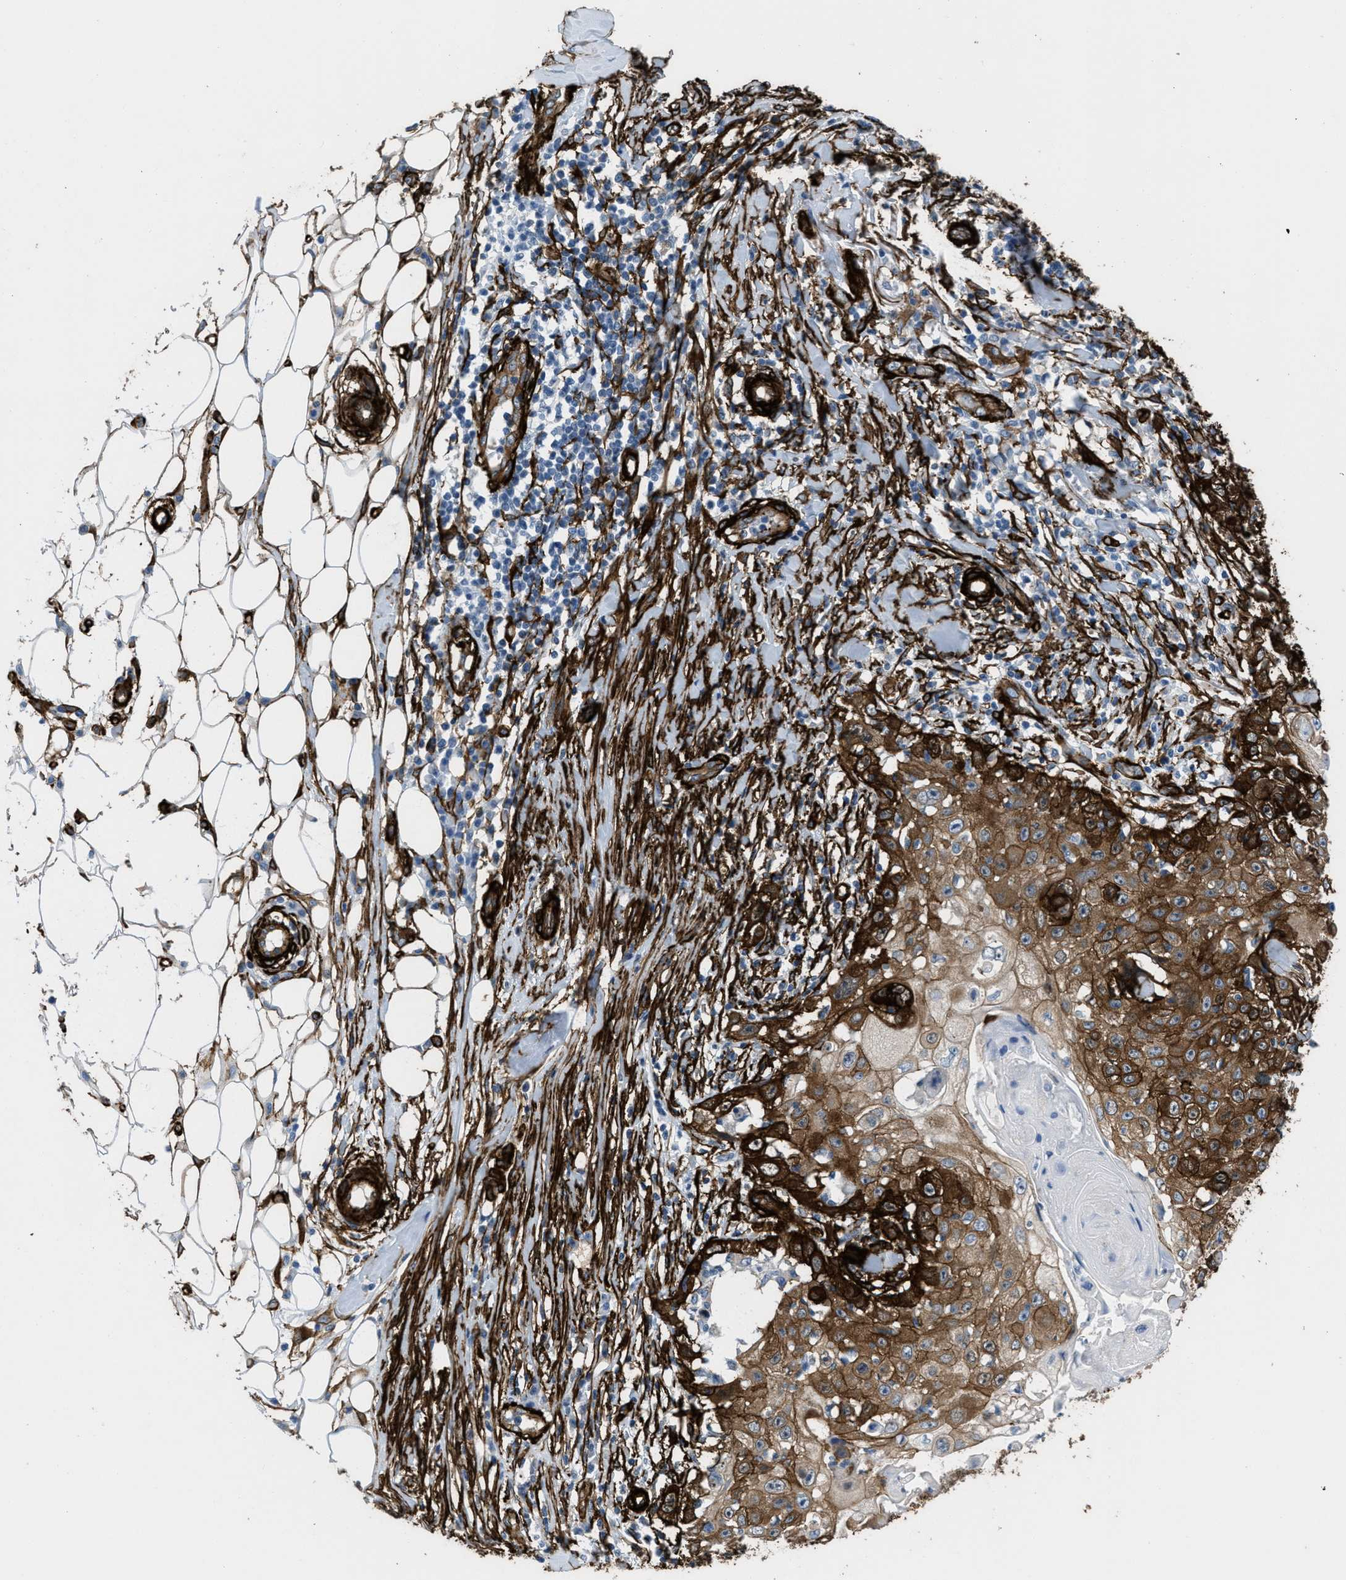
{"staining": {"intensity": "strong", "quantity": ">75%", "location": "cytoplasmic/membranous"}, "tissue": "skin cancer", "cell_type": "Tumor cells", "image_type": "cancer", "snomed": [{"axis": "morphology", "description": "Squamous cell carcinoma, NOS"}, {"axis": "topography", "description": "Skin"}], "caption": "Immunohistochemical staining of human squamous cell carcinoma (skin) exhibits high levels of strong cytoplasmic/membranous staining in about >75% of tumor cells.", "gene": "CALD1", "patient": {"sex": "male", "age": 86}}